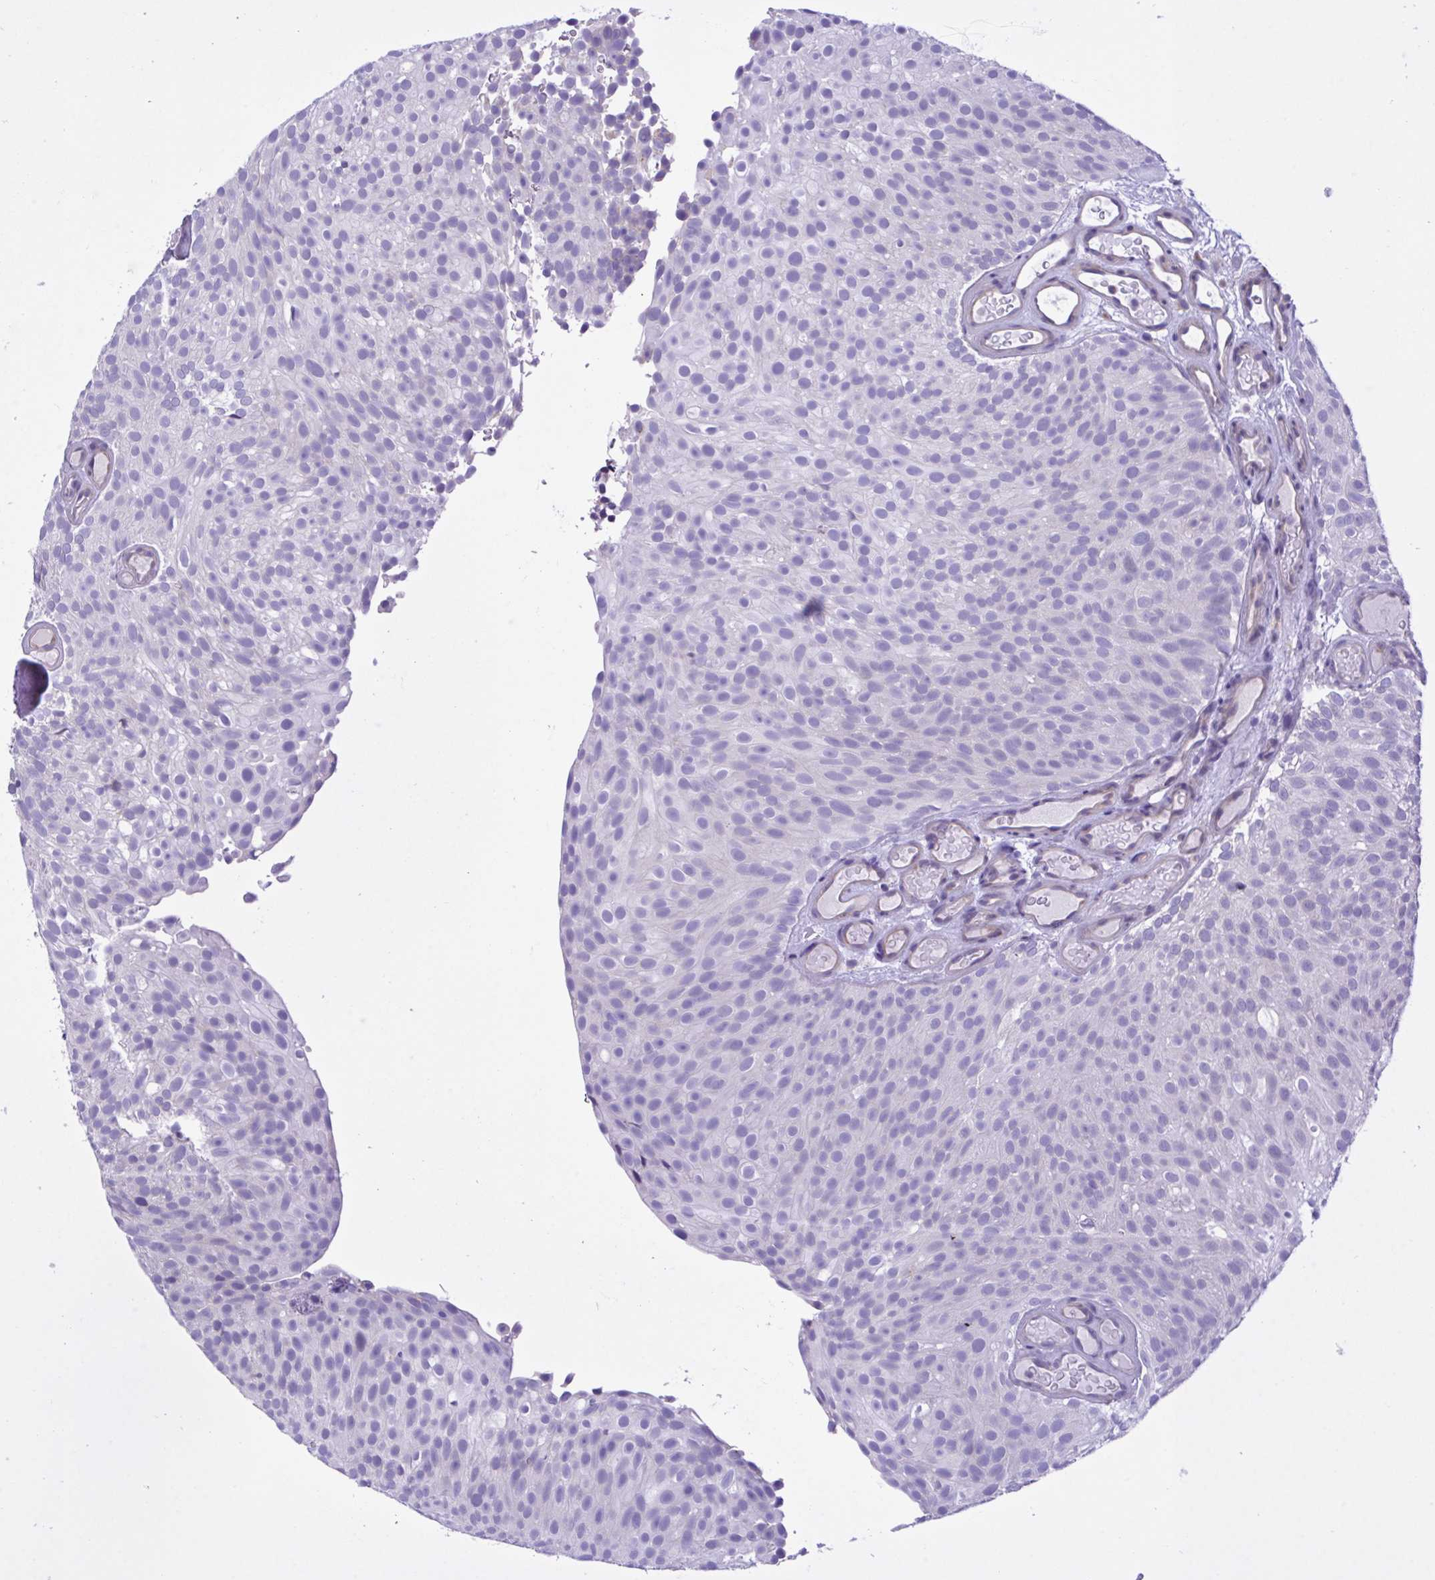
{"staining": {"intensity": "negative", "quantity": "none", "location": "none"}, "tissue": "urothelial cancer", "cell_type": "Tumor cells", "image_type": "cancer", "snomed": [{"axis": "morphology", "description": "Urothelial carcinoma, Low grade"}, {"axis": "topography", "description": "Urinary bladder"}], "caption": "IHC of low-grade urothelial carcinoma exhibits no staining in tumor cells. Nuclei are stained in blue.", "gene": "SNX11", "patient": {"sex": "male", "age": 78}}